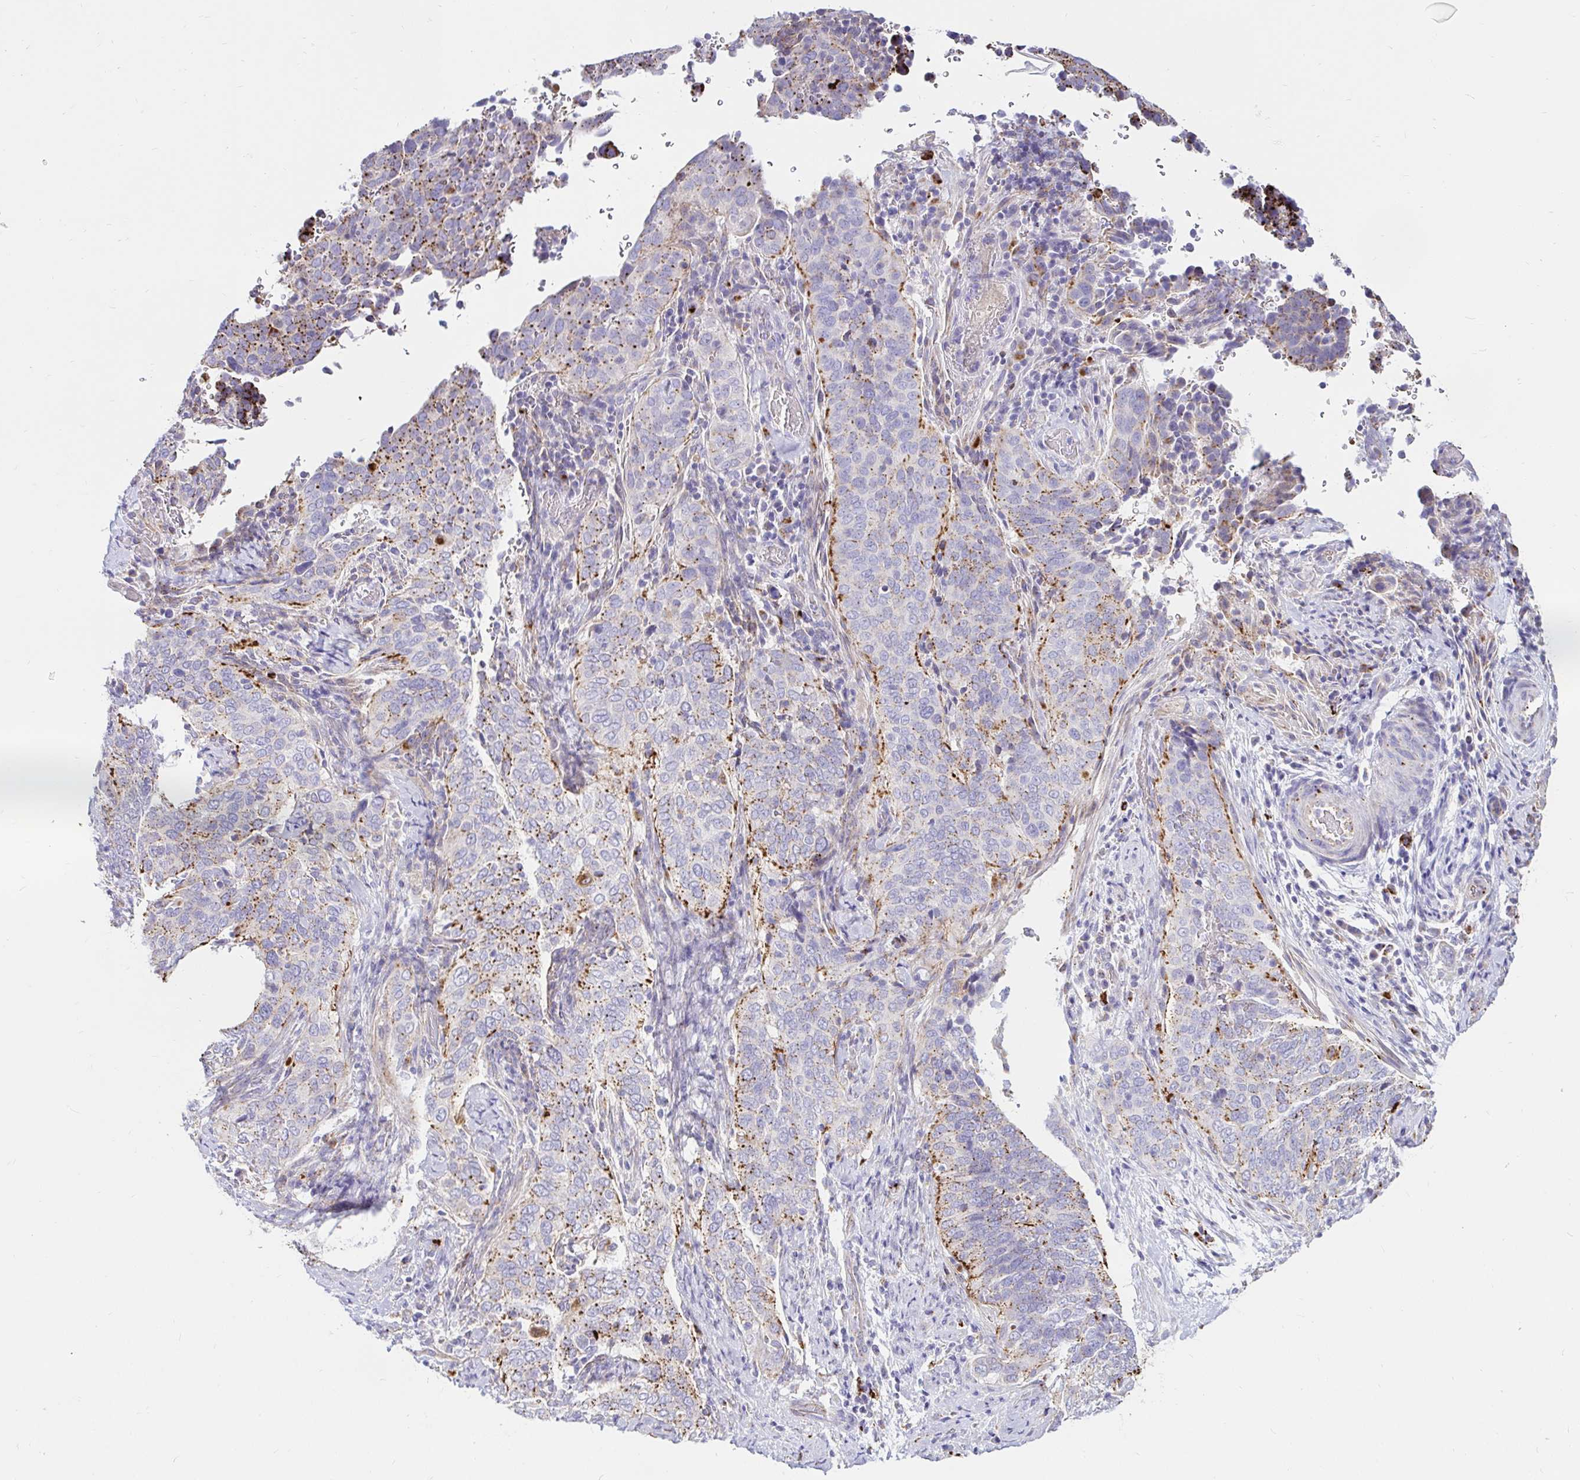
{"staining": {"intensity": "moderate", "quantity": "25%-75%", "location": "cytoplasmic/membranous"}, "tissue": "cervical cancer", "cell_type": "Tumor cells", "image_type": "cancer", "snomed": [{"axis": "morphology", "description": "Squamous cell carcinoma, NOS"}, {"axis": "topography", "description": "Cervix"}], "caption": "Moderate cytoplasmic/membranous protein positivity is seen in about 25%-75% of tumor cells in cervical cancer (squamous cell carcinoma).", "gene": "FUCA1", "patient": {"sex": "female", "age": 38}}